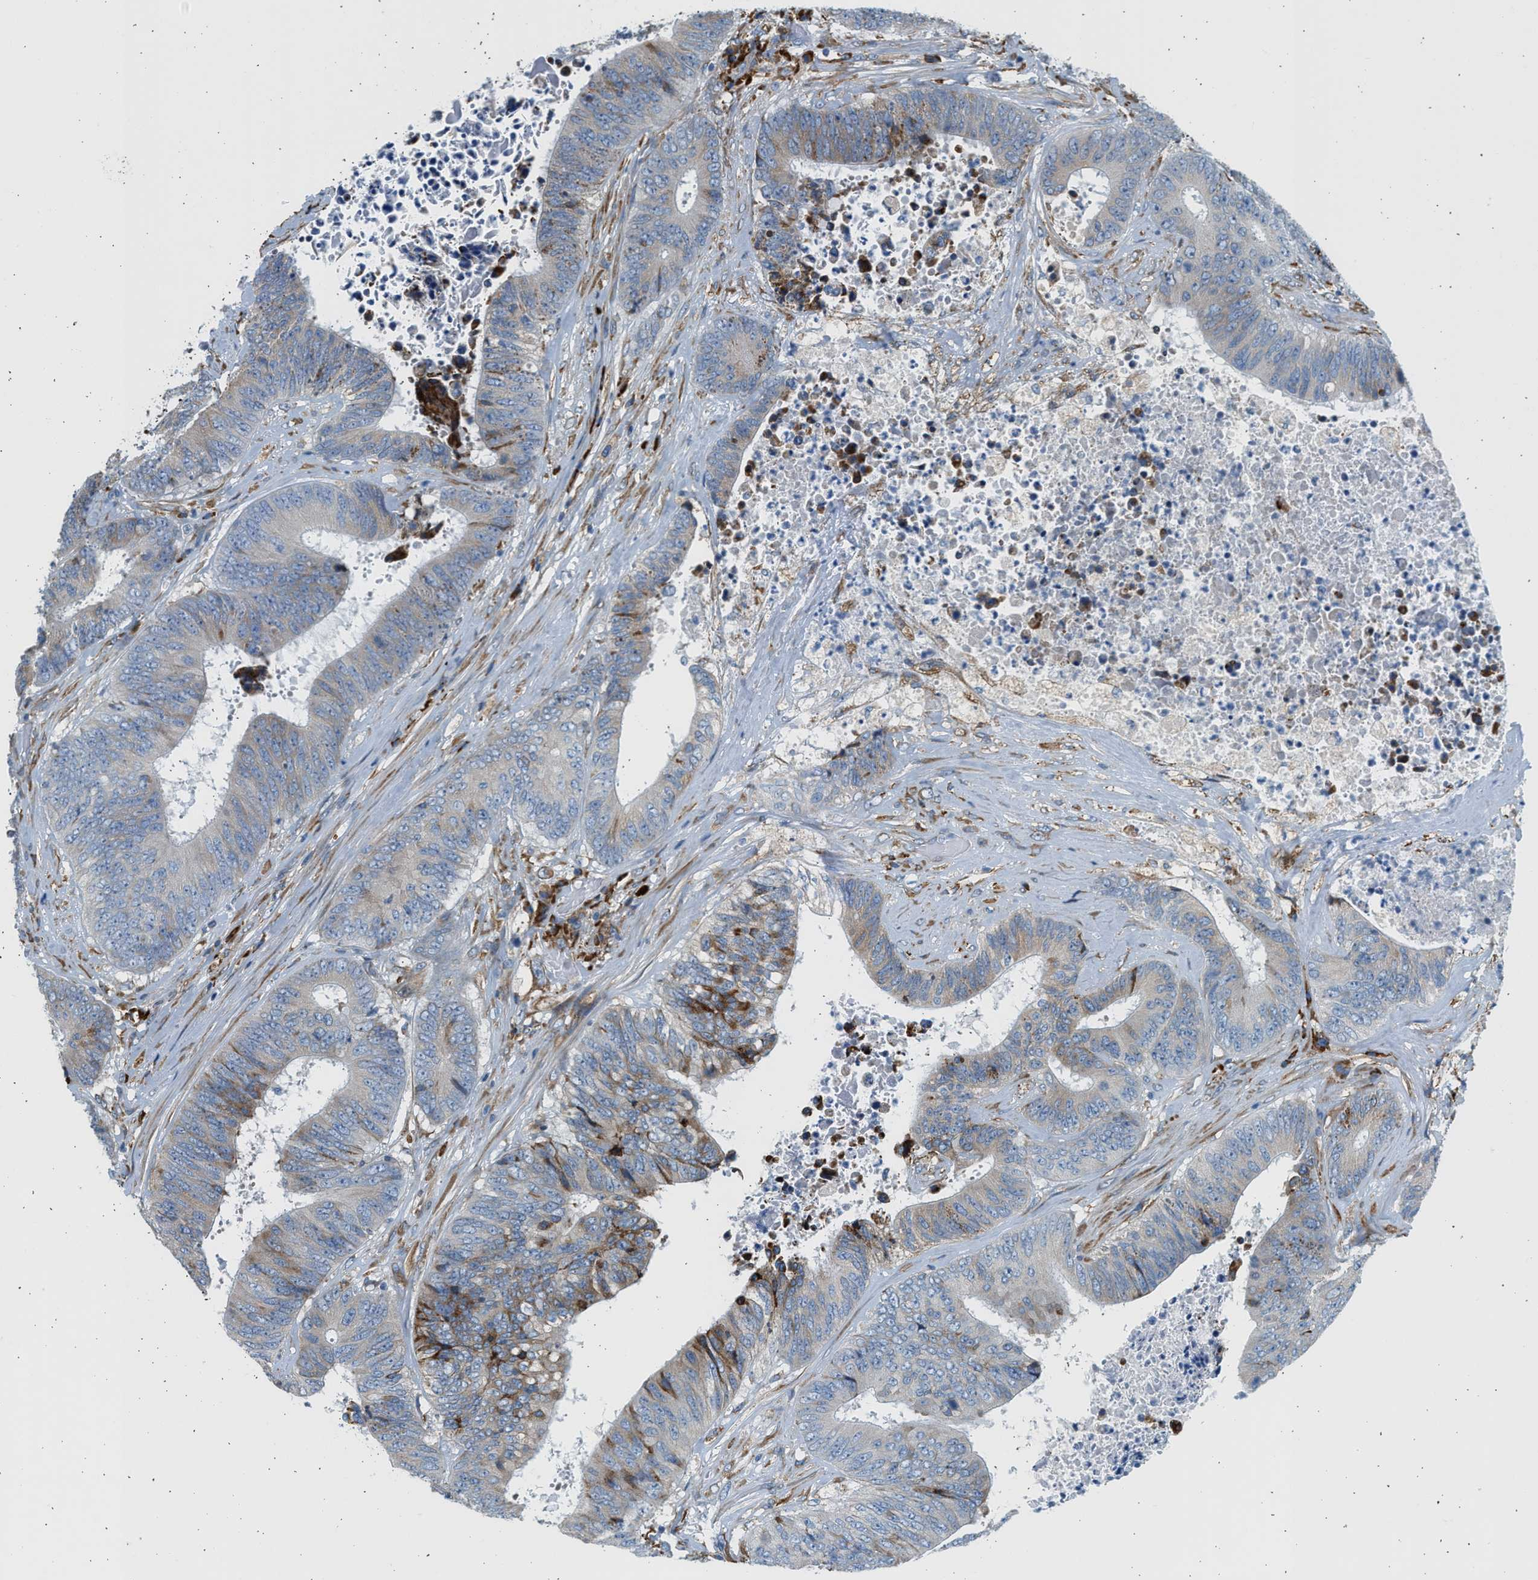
{"staining": {"intensity": "moderate", "quantity": "<25%", "location": "cytoplasmic/membranous"}, "tissue": "colorectal cancer", "cell_type": "Tumor cells", "image_type": "cancer", "snomed": [{"axis": "morphology", "description": "Adenocarcinoma, NOS"}, {"axis": "topography", "description": "Rectum"}], "caption": "Human colorectal adenocarcinoma stained with a brown dye shows moderate cytoplasmic/membranous positive positivity in approximately <25% of tumor cells.", "gene": "CNTN6", "patient": {"sex": "male", "age": 72}}